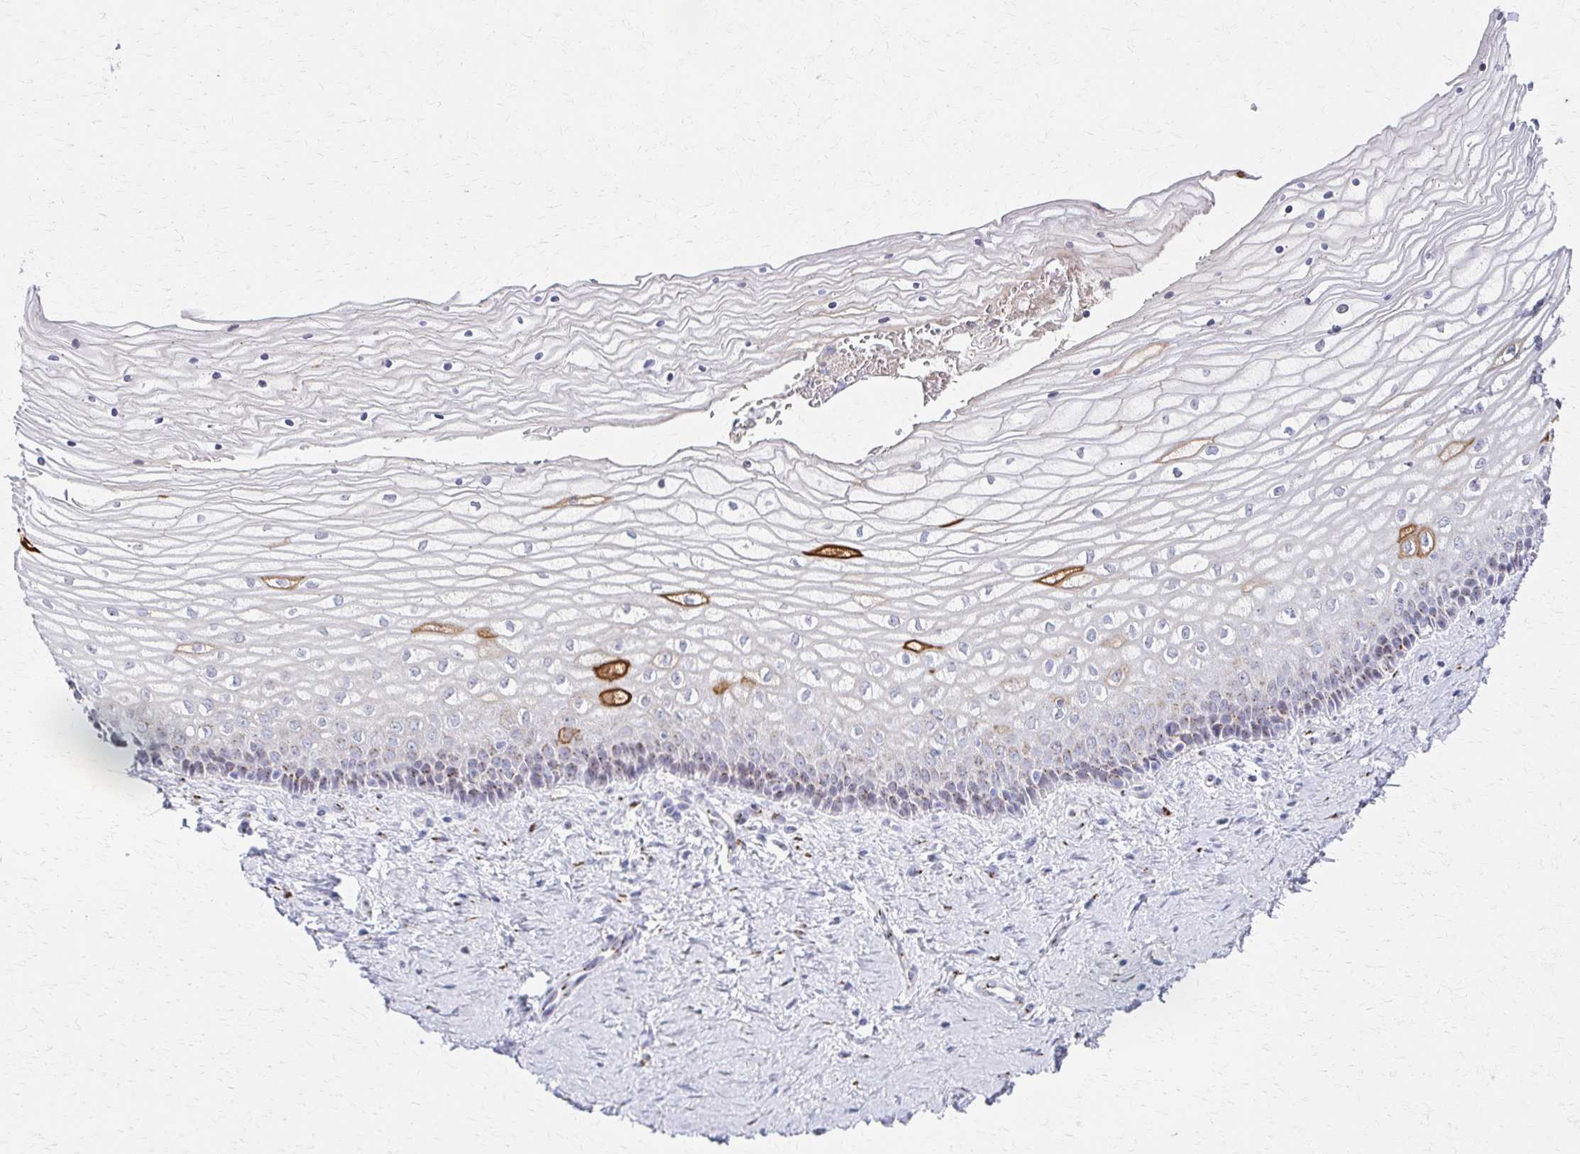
{"staining": {"intensity": "moderate", "quantity": "25%-75%", "location": "cytoplasmic/membranous"}, "tissue": "vagina", "cell_type": "Squamous epithelial cells", "image_type": "normal", "snomed": [{"axis": "morphology", "description": "Normal tissue, NOS"}, {"axis": "topography", "description": "Vagina"}], "caption": "Brown immunohistochemical staining in normal human vagina shows moderate cytoplasmic/membranous staining in approximately 25%-75% of squamous epithelial cells. Nuclei are stained in blue.", "gene": "ENSG00000254692", "patient": {"sex": "female", "age": 45}}